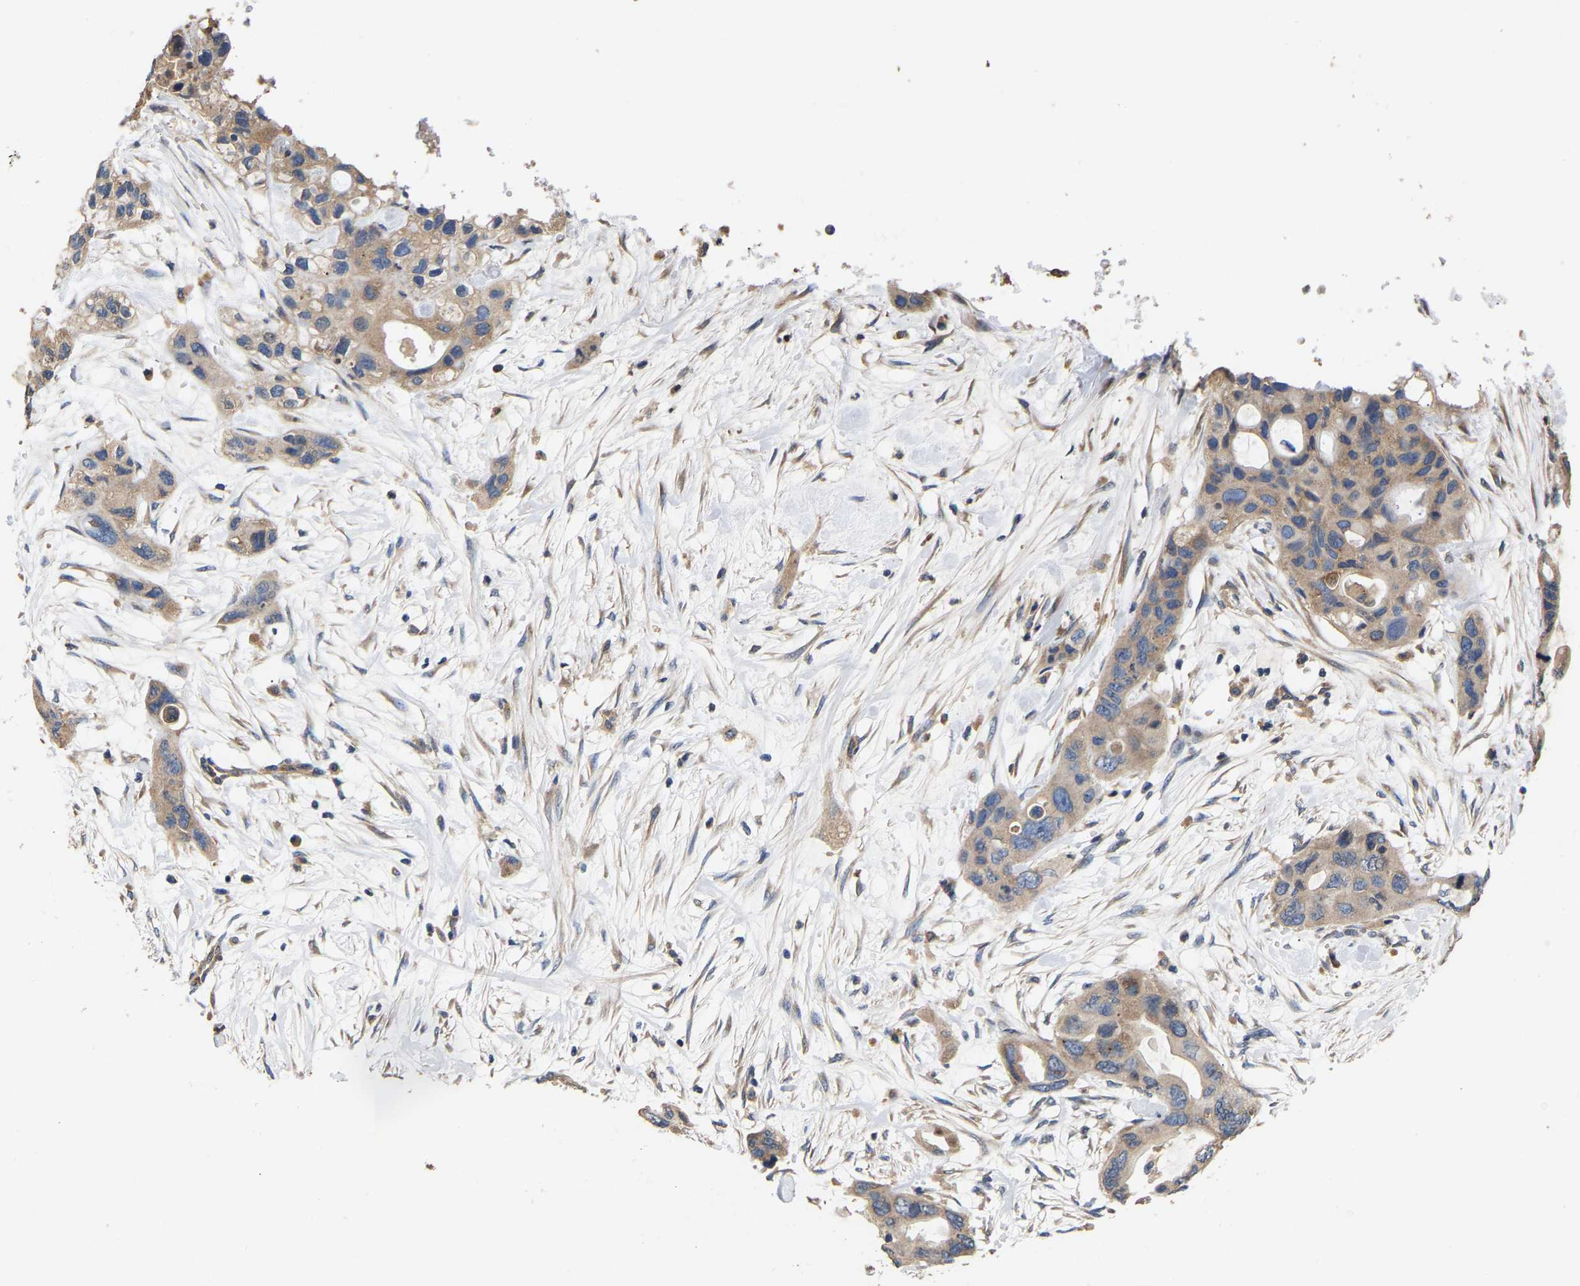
{"staining": {"intensity": "moderate", "quantity": ">75%", "location": "cytoplasmic/membranous"}, "tissue": "pancreatic cancer", "cell_type": "Tumor cells", "image_type": "cancer", "snomed": [{"axis": "morphology", "description": "Adenocarcinoma, NOS"}, {"axis": "topography", "description": "Pancreas"}], "caption": "Protein expression analysis of human pancreatic cancer (adenocarcinoma) reveals moderate cytoplasmic/membranous staining in about >75% of tumor cells. The staining was performed using DAB to visualize the protein expression in brown, while the nuclei were stained in blue with hematoxylin (Magnification: 20x).", "gene": "AIMP2", "patient": {"sex": "female", "age": 71}}